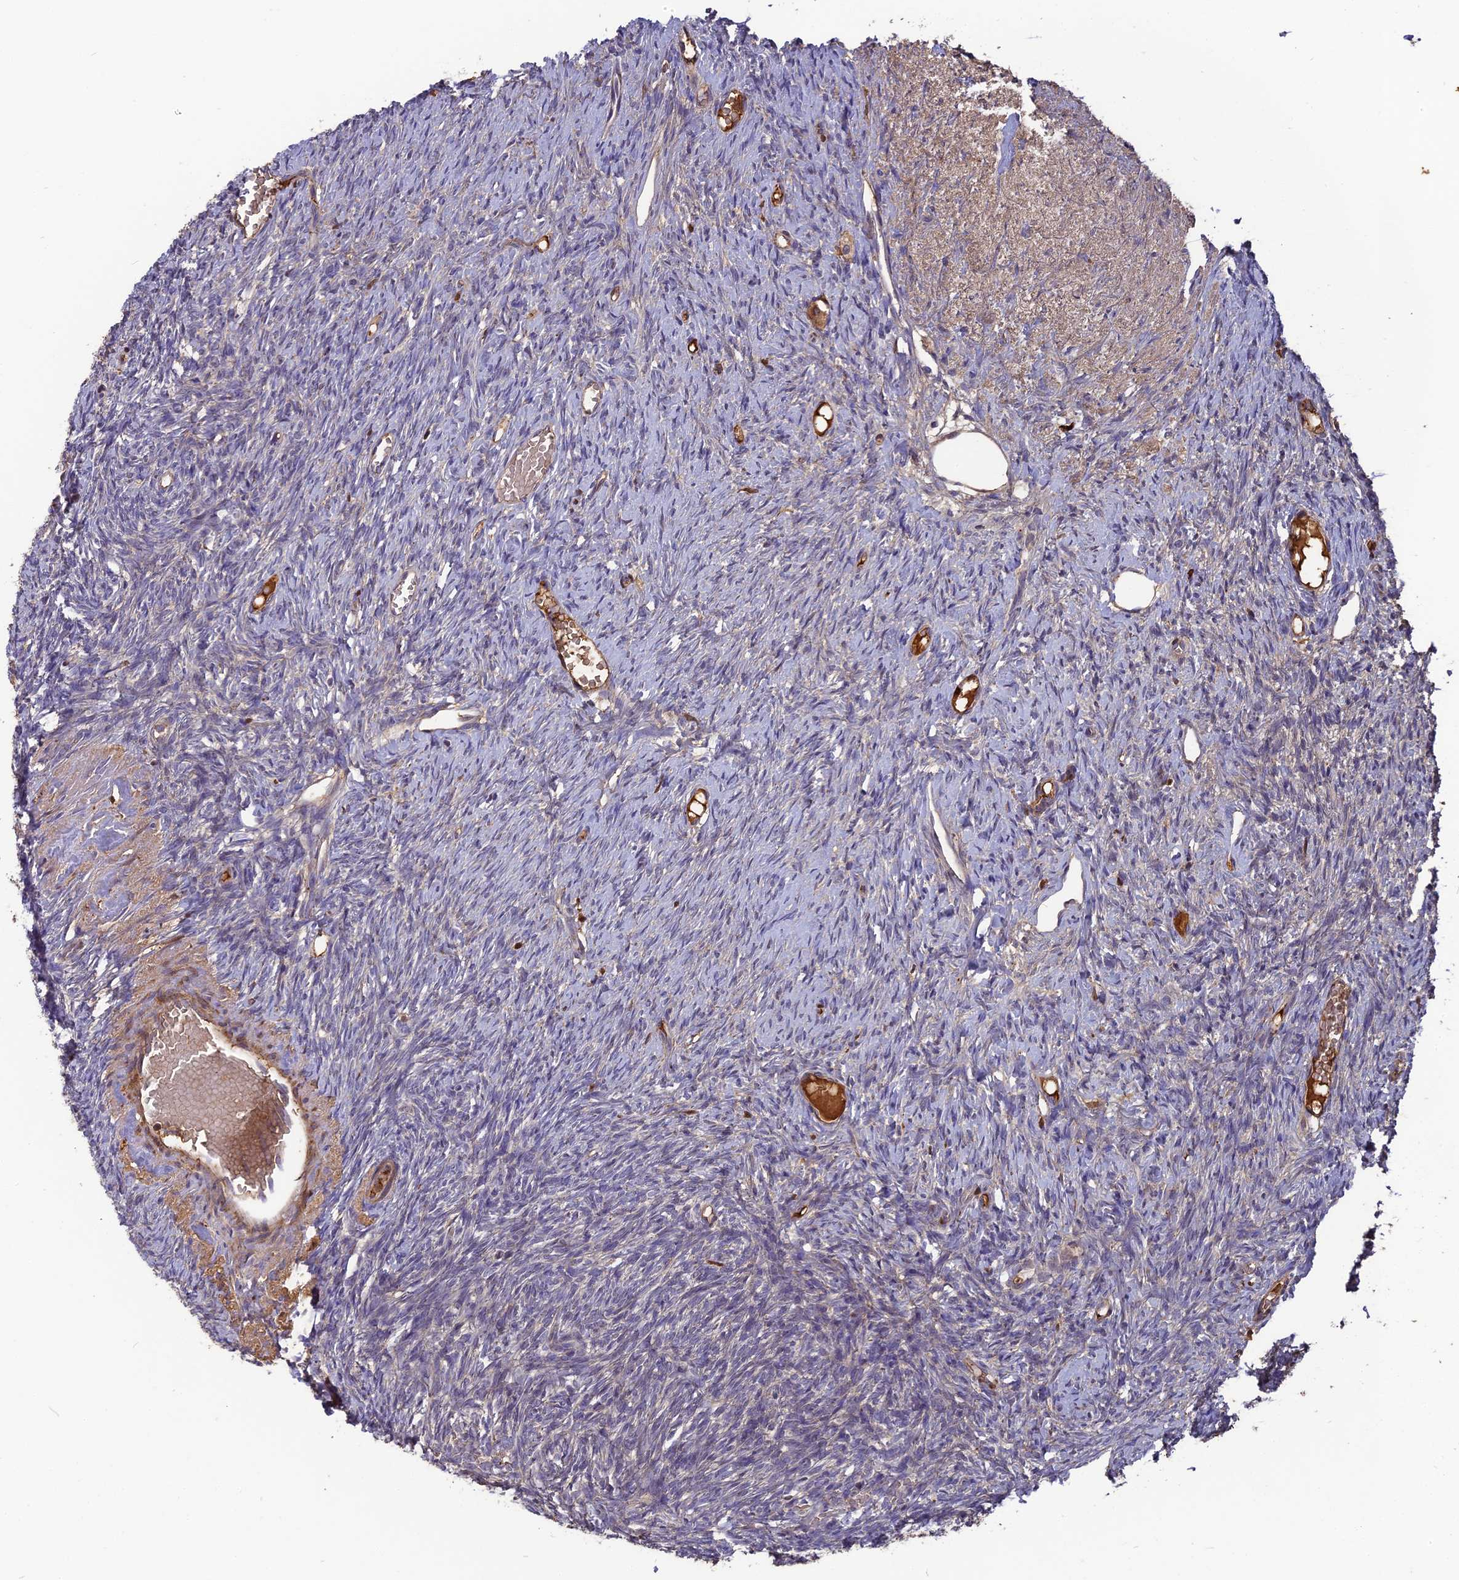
{"staining": {"intensity": "negative", "quantity": "none", "location": "none"}, "tissue": "ovary", "cell_type": "Ovarian stroma cells", "image_type": "normal", "snomed": [{"axis": "morphology", "description": "Normal tissue, NOS"}, {"axis": "topography", "description": "Ovary"}], "caption": "High power microscopy histopathology image of an immunohistochemistry photomicrograph of unremarkable ovary, revealing no significant staining in ovarian stroma cells.", "gene": "ERMAP", "patient": {"sex": "female", "age": 51}}